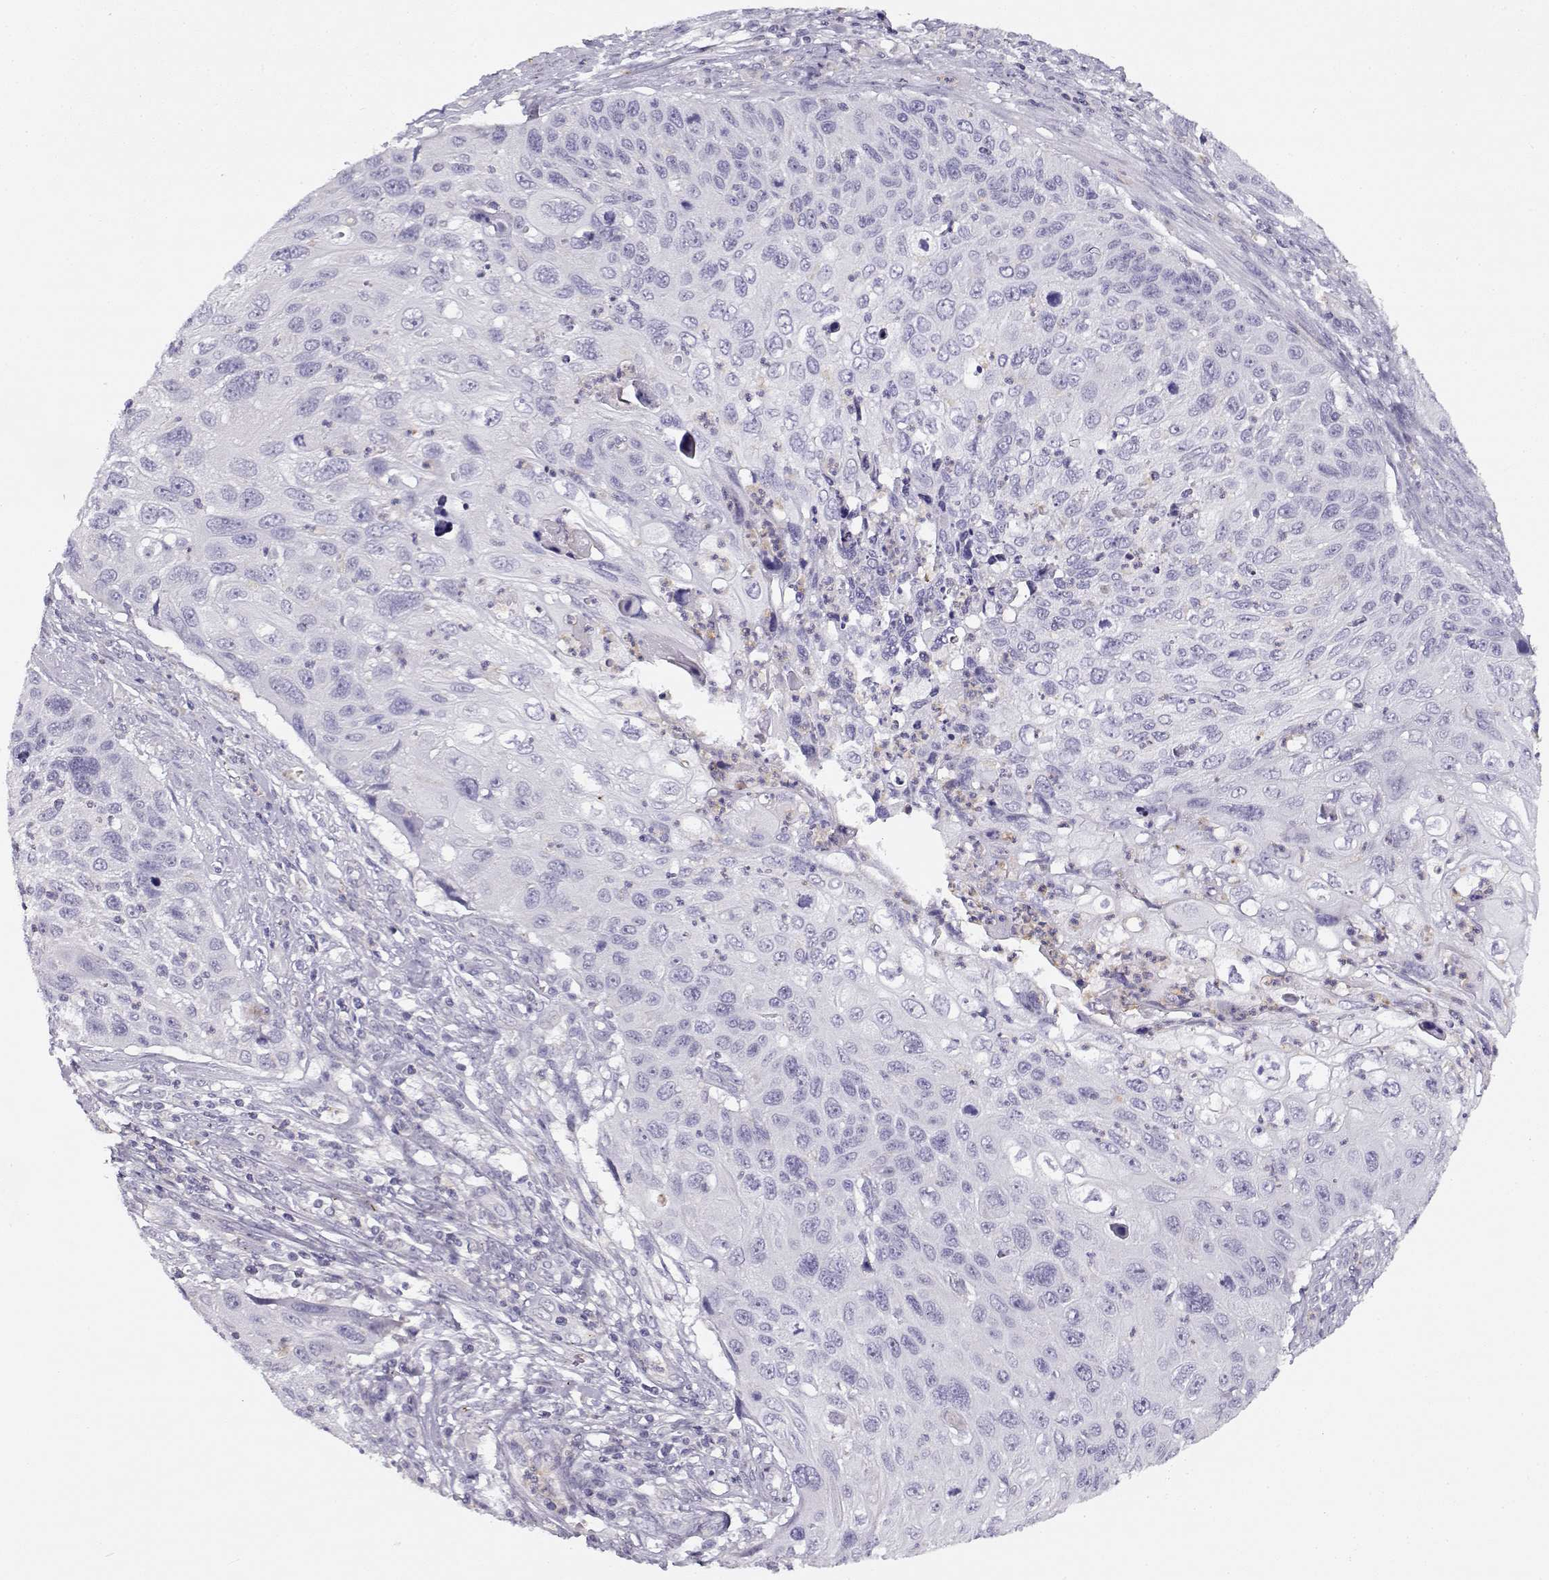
{"staining": {"intensity": "negative", "quantity": "none", "location": "none"}, "tissue": "cervical cancer", "cell_type": "Tumor cells", "image_type": "cancer", "snomed": [{"axis": "morphology", "description": "Squamous cell carcinoma, NOS"}, {"axis": "topography", "description": "Cervix"}], "caption": "Tumor cells show no significant staining in cervical squamous cell carcinoma.", "gene": "MYO1A", "patient": {"sex": "female", "age": 70}}